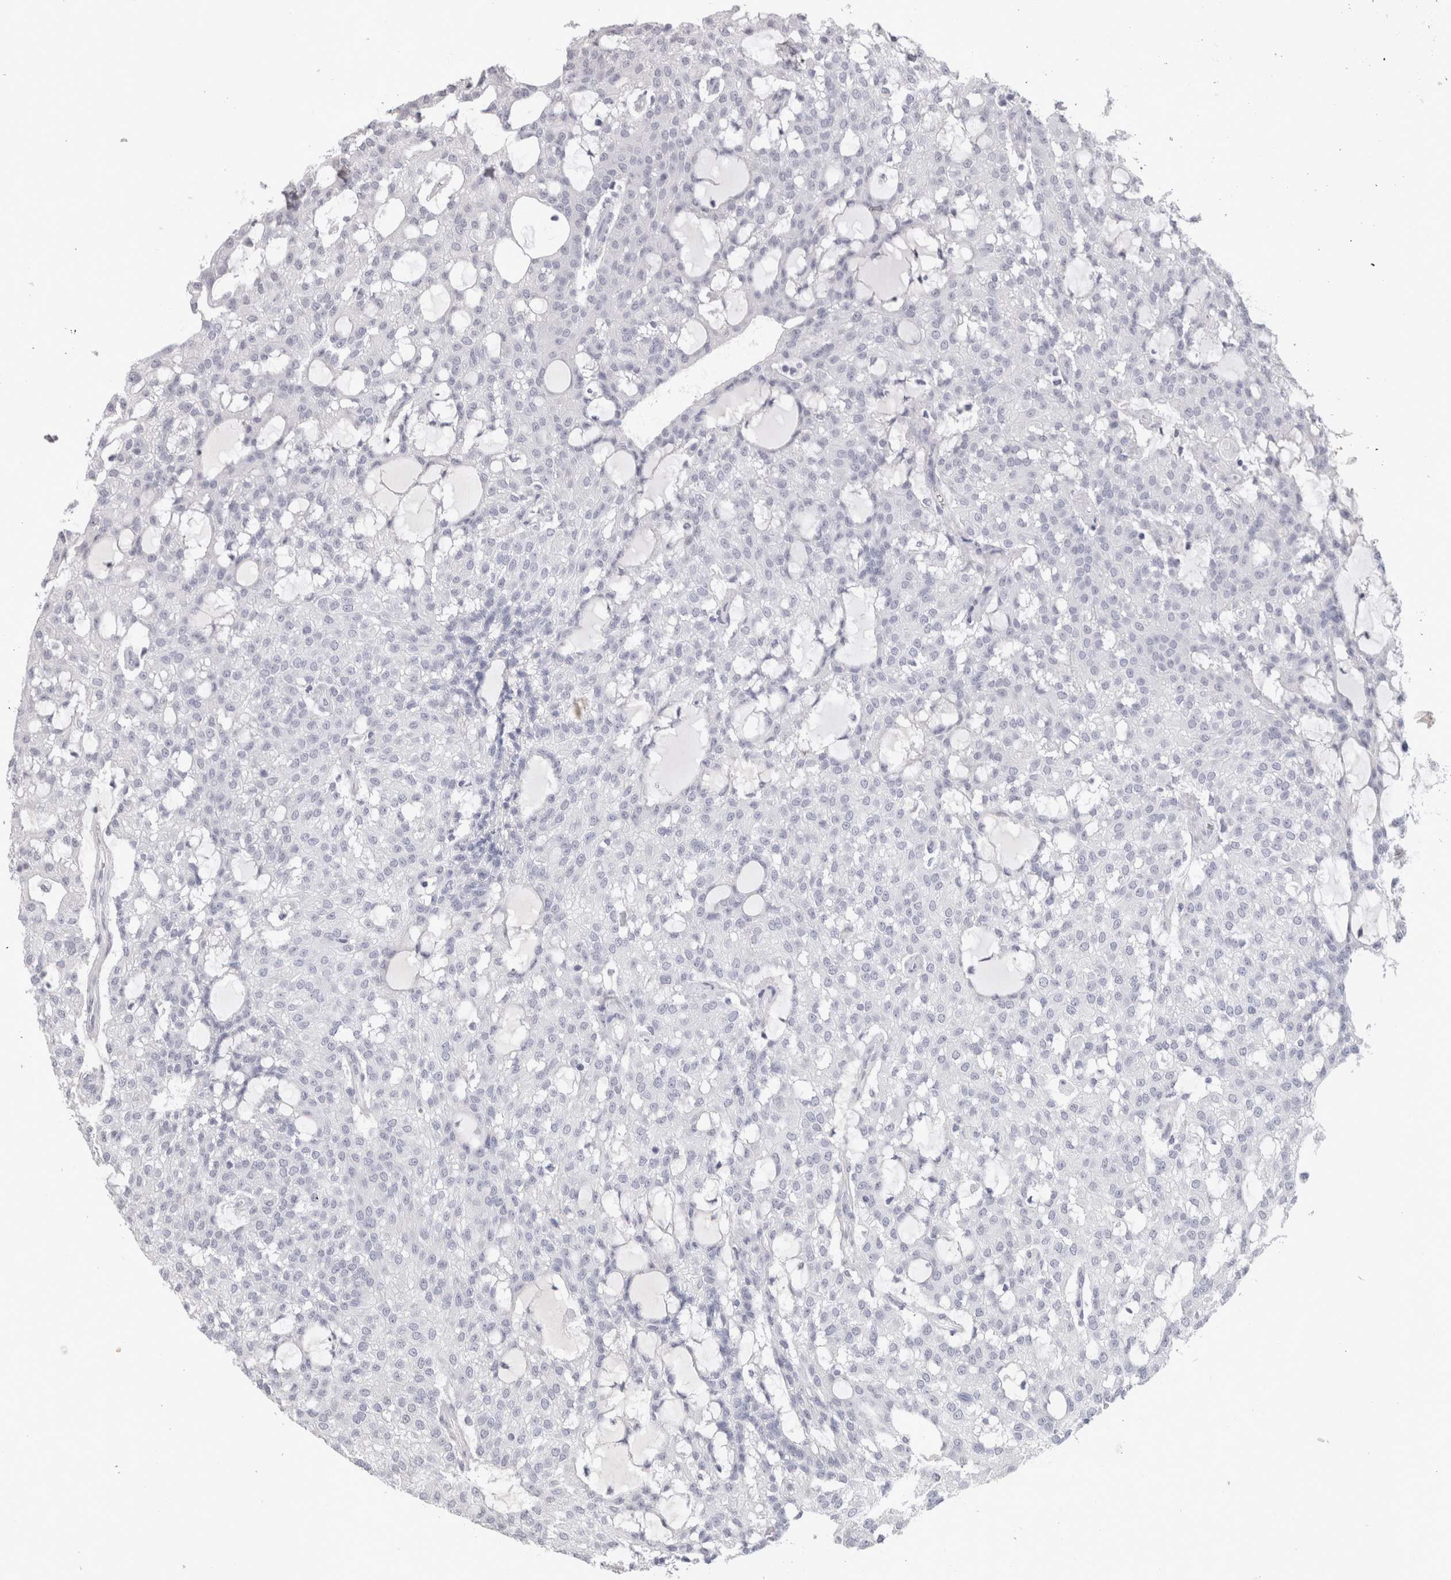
{"staining": {"intensity": "negative", "quantity": "none", "location": "none"}, "tissue": "renal cancer", "cell_type": "Tumor cells", "image_type": "cancer", "snomed": [{"axis": "morphology", "description": "Adenocarcinoma, NOS"}, {"axis": "topography", "description": "Kidney"}], "caption": "Micrograph shows no protein staining in tumor cells of renal cancer tissue.", "gene": "ADAM2", "patient": {"sex": "male", "age": 63}}